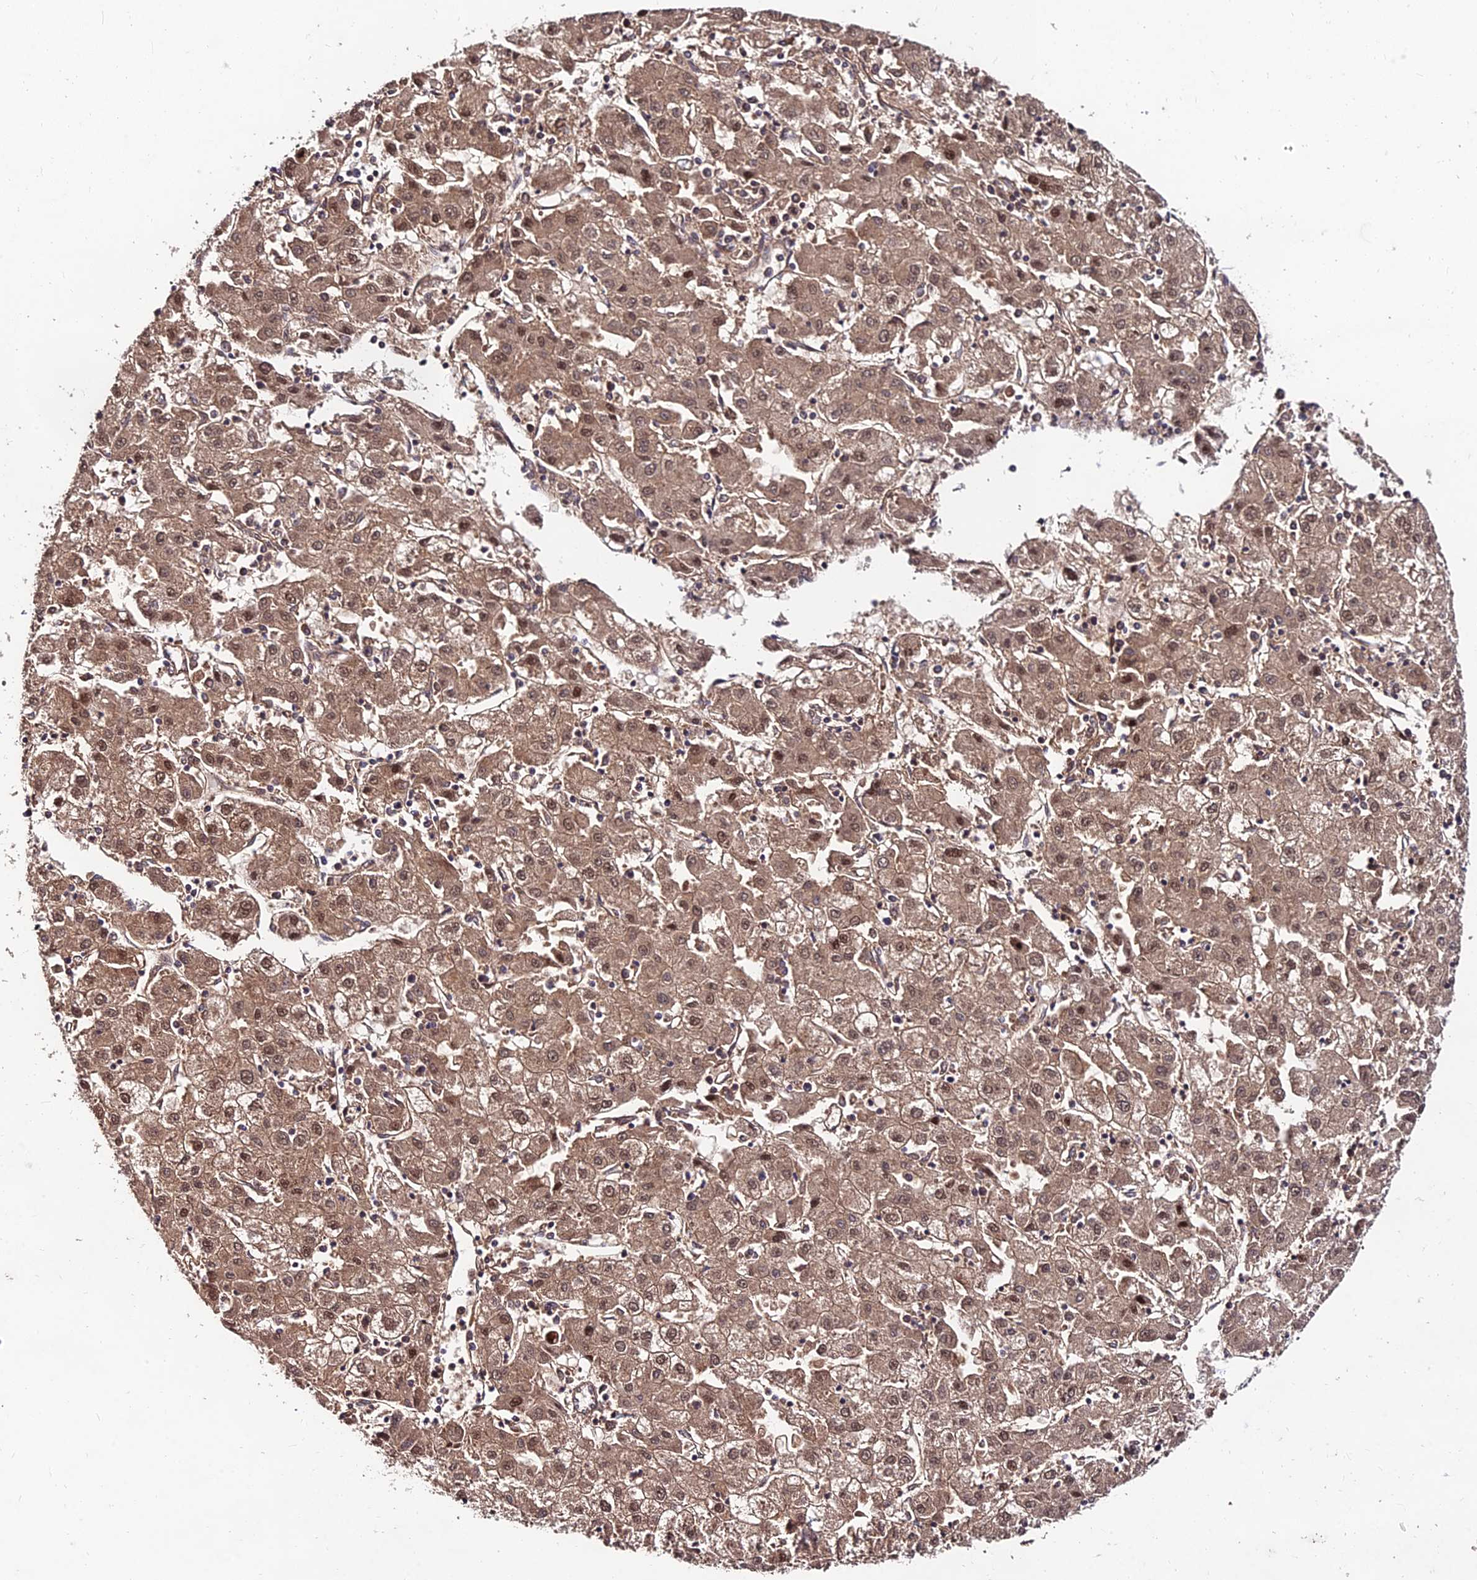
{"staining": {"intensity": "moderate", "quantity": ">75%", "location": "cytoplasmic/membranous,nuclear"}, "tissue": "liver cancer", "cell_type": "Tumor cells", "image_type": "cancer", "snomed": [{"axis": "morphology", "description": "Carcinoma, Hepatocellular, NOS"}, {"axis": "topography", "description": "Liver"}], "caption": "Immunohistochemical staining of human liver cancer displays moderate cytoplasmic/membranous and nuclear protein expression in about >75% of tumor cells.", "gene": "MKKS", "patient": {"sex": "male", "age": 72}}